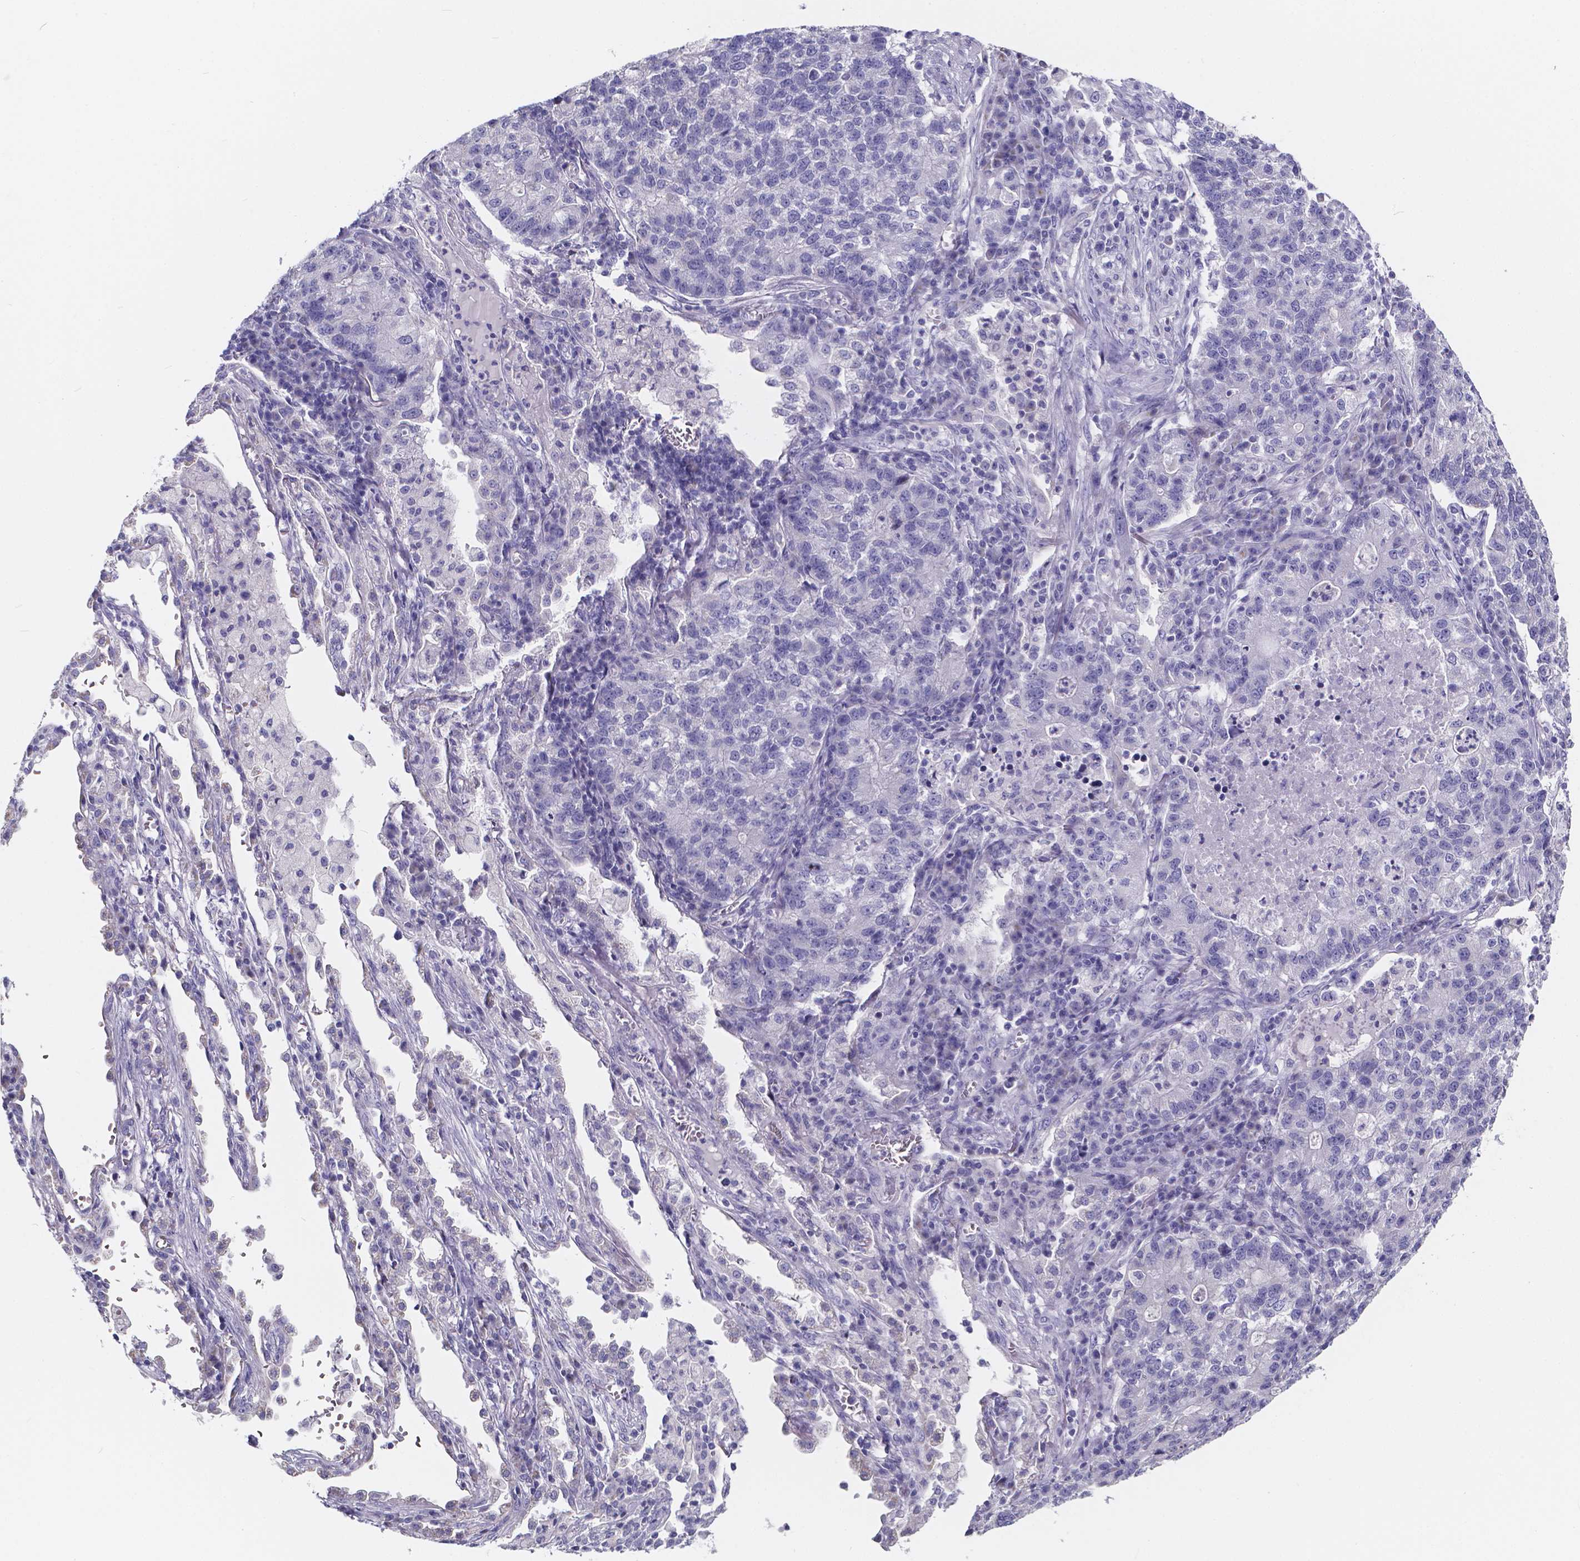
{"staining": {"intensity": "negative", "quantity": "none", "location": "none"}, "tissue": "lung cancer", "cell_type": "Tumor cells", "image_type": "cancer", "snomed": [{"axis": "morphology", "description": "Adenocarcinoma, NOS"}, {"axis": "topography", "description": "Lung"}], "caption": "Protein analysis of adenocarcinoma (lung) exhibits no significant expression in tumor cells.", "gene": "SPEF2", "patient": {"sex": "male", "age": 57}}